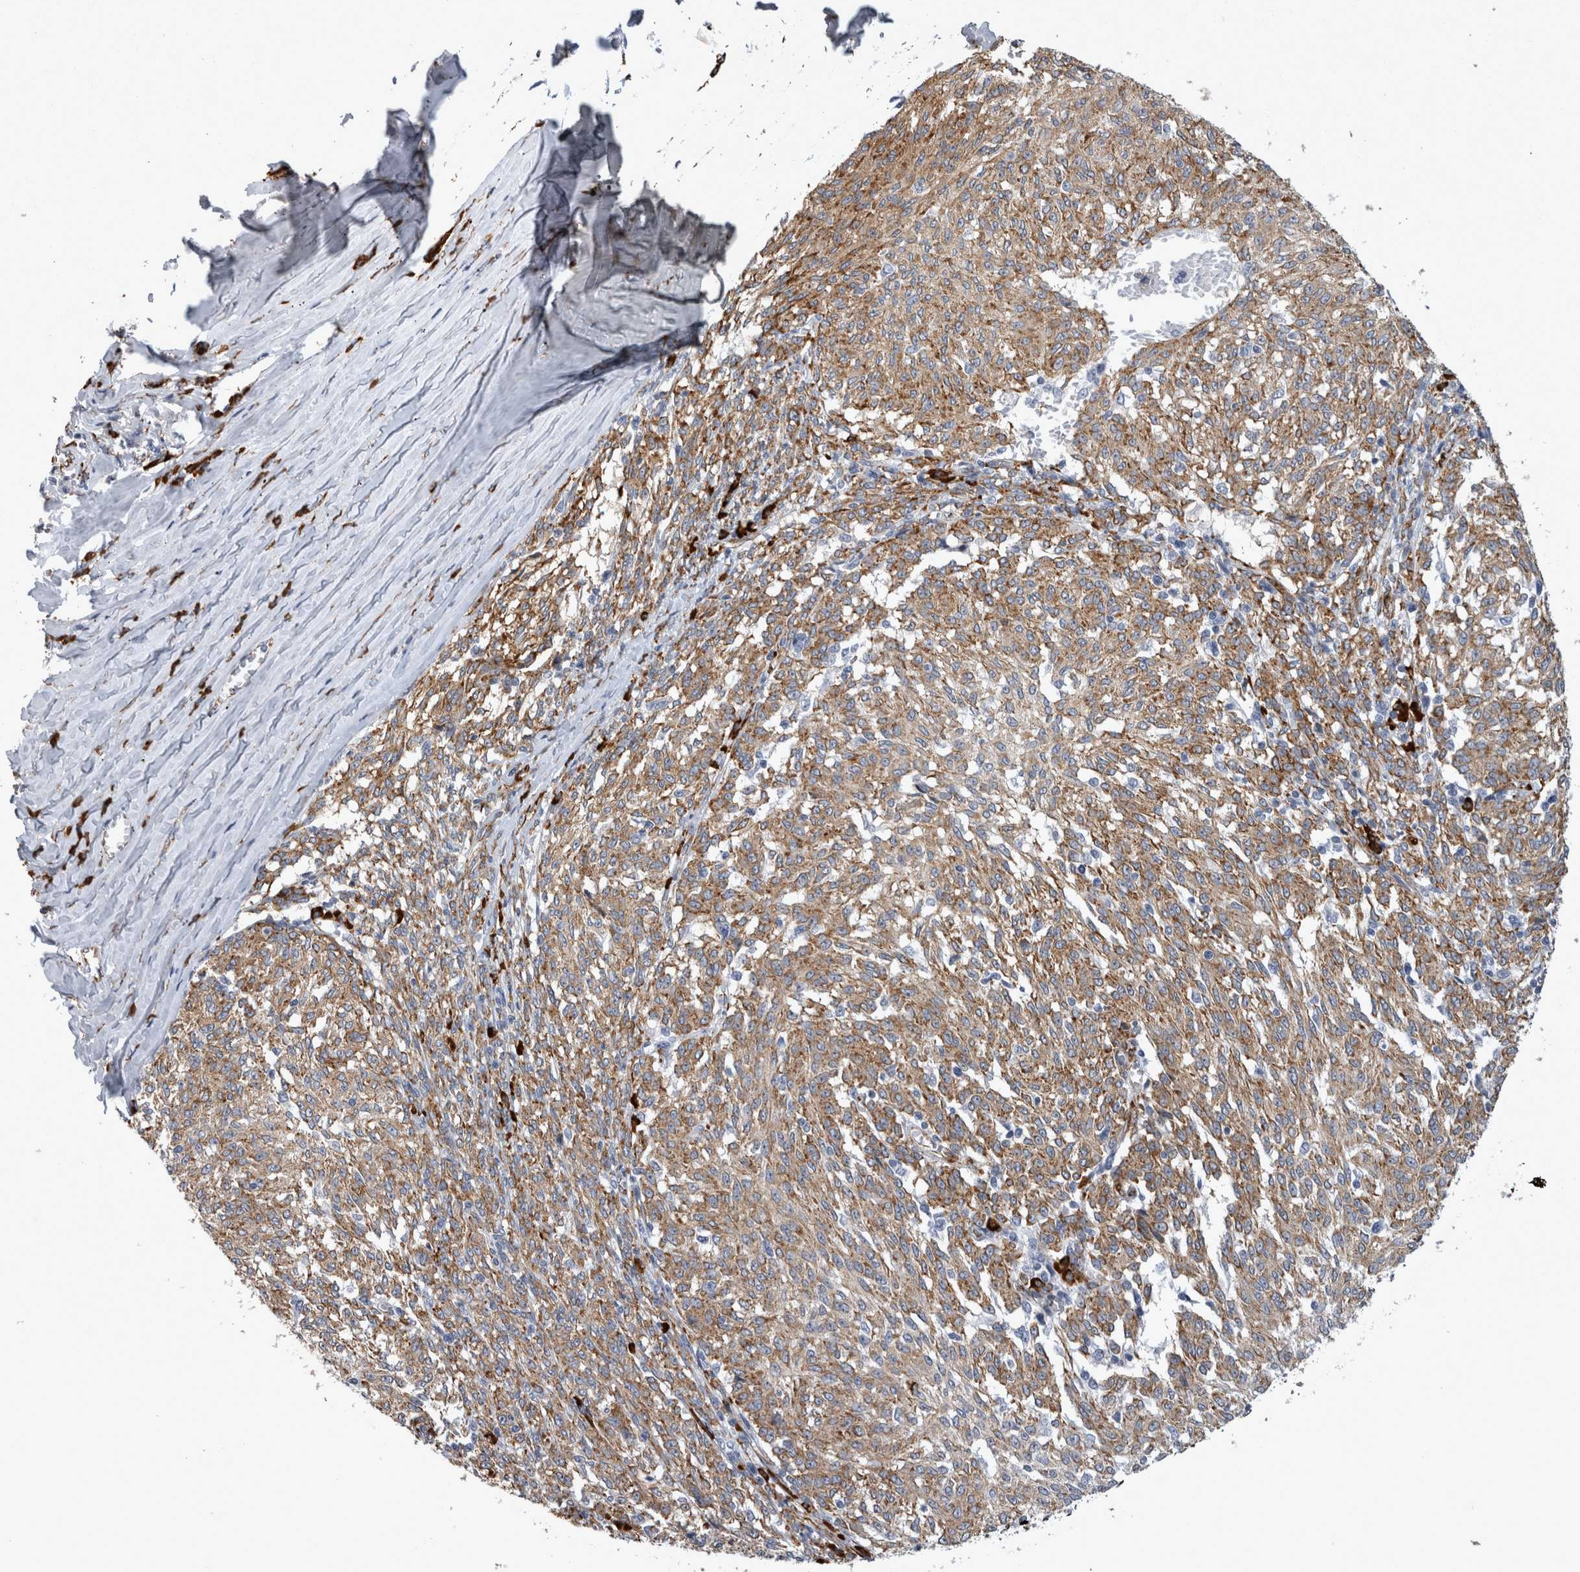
{"staining": {"intensity": "moderate", "quantity": ">75%", "location": "cytoplasmic/membranous"}, "tissue": "melanoma", "cell_type": "Tumor cells", "image_type": "cancer", "snomed": [{"axis": "morphology", "description": "Malignant melanoma, NOS"}, {"axis": "topography", "description": "Skin"}], "caption": "An image showing moderate cytoplasmic/membranous staining in about >75% of tumor cells in melanoma, as visualized by brown immunohistochemical staining.", "gene": "FHIP2B", "patient": {"sex": "female", "age": 72}}